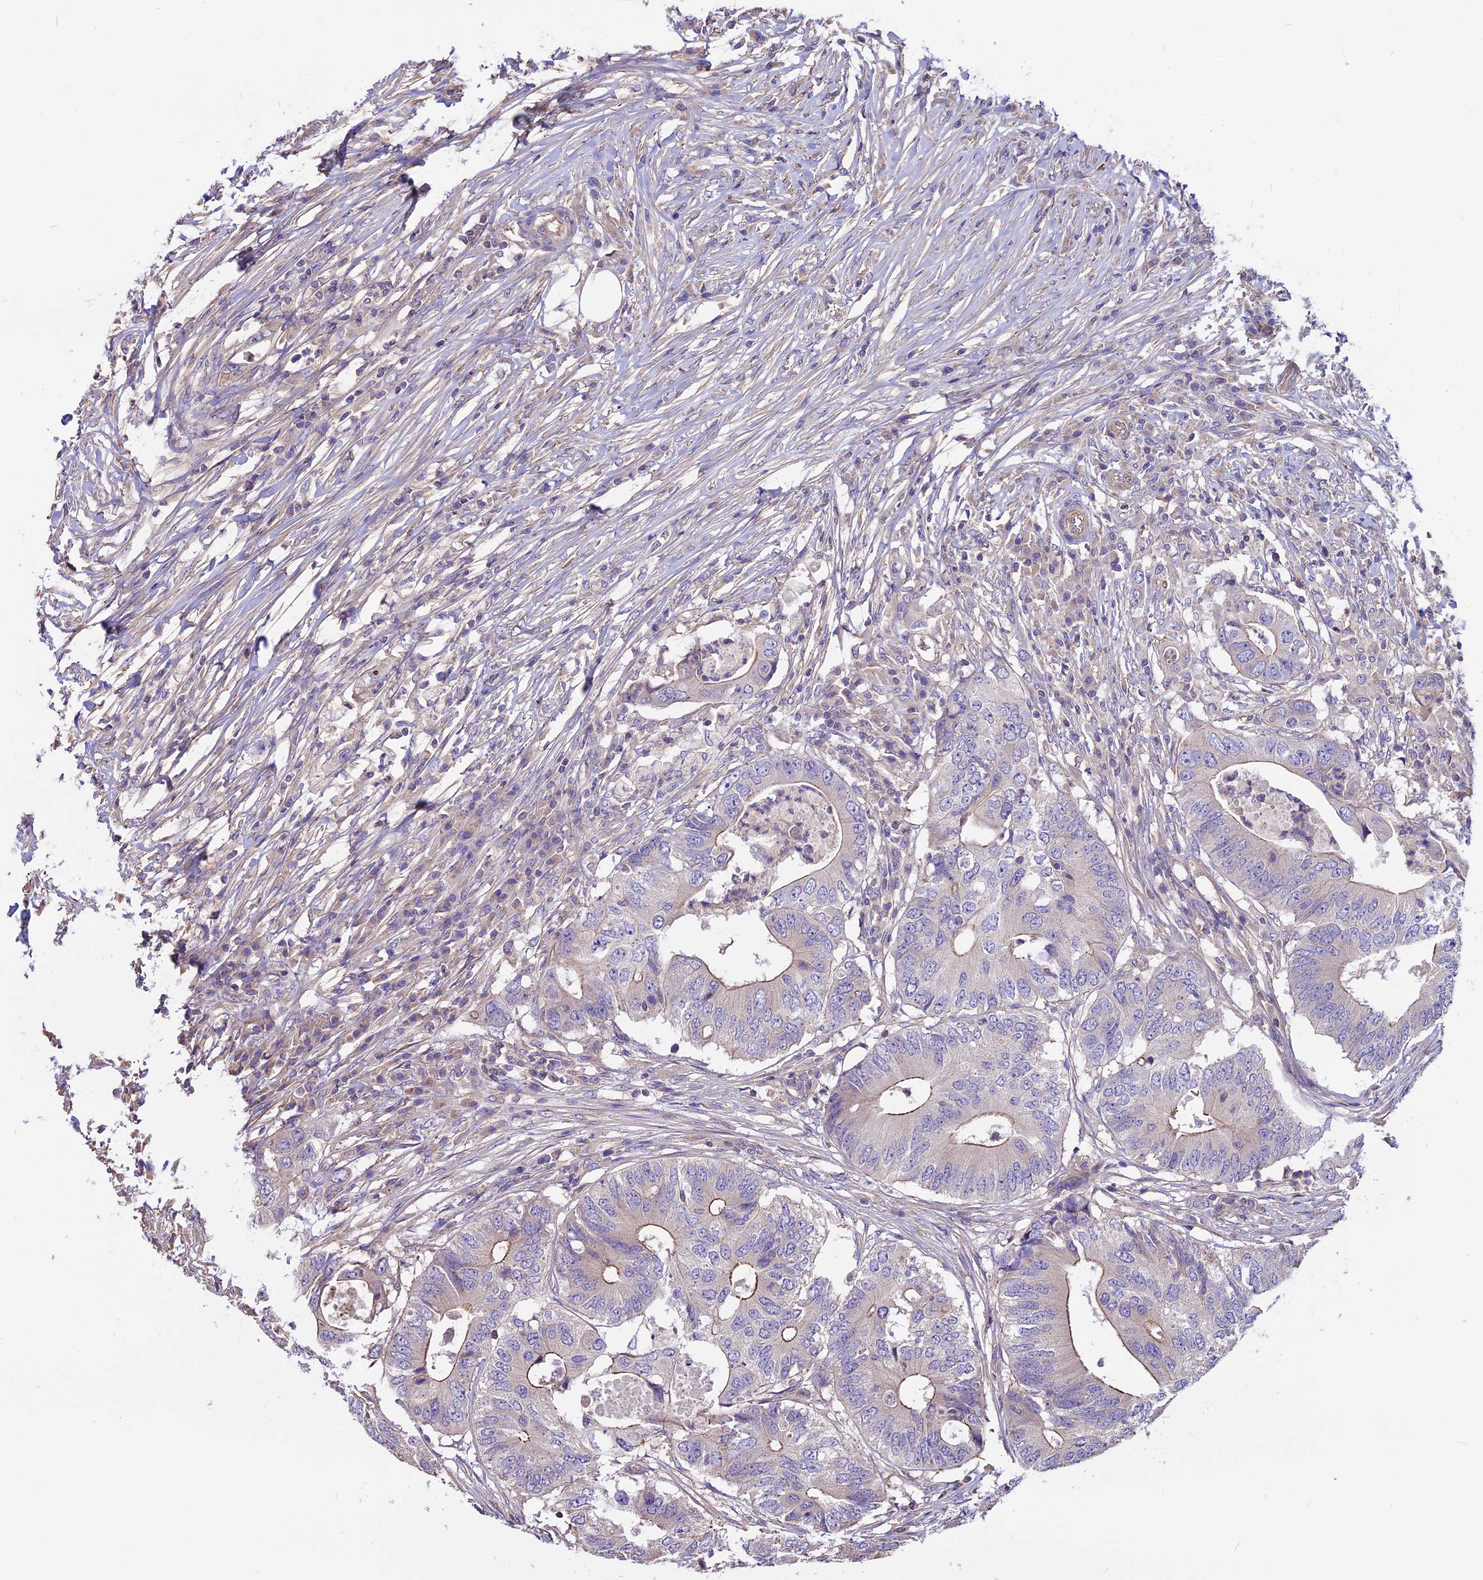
{"staining": {"intensity": "moderate", "quantity": "<25%", "location": "cytoplasmic/membranous"}, "tissue": "colorectal cancer", "cell_type": "Tumor cells", "image_type": "cancer", "snomed": [{"axis": "morphology", "description": "Adenocarcinoma, NOS"}, {"axis": "topography", "description": "Colon"}], "caption": "Approximately <25% of tumor cells in human colorectal cancer (adenocarcinoma) reveal moderate cytoplasmic/membranous protein positivity as visualized by brown immunohistochemical staining.", "gene": "ANO3", "patient": {"sex": "male", "age": 71}}